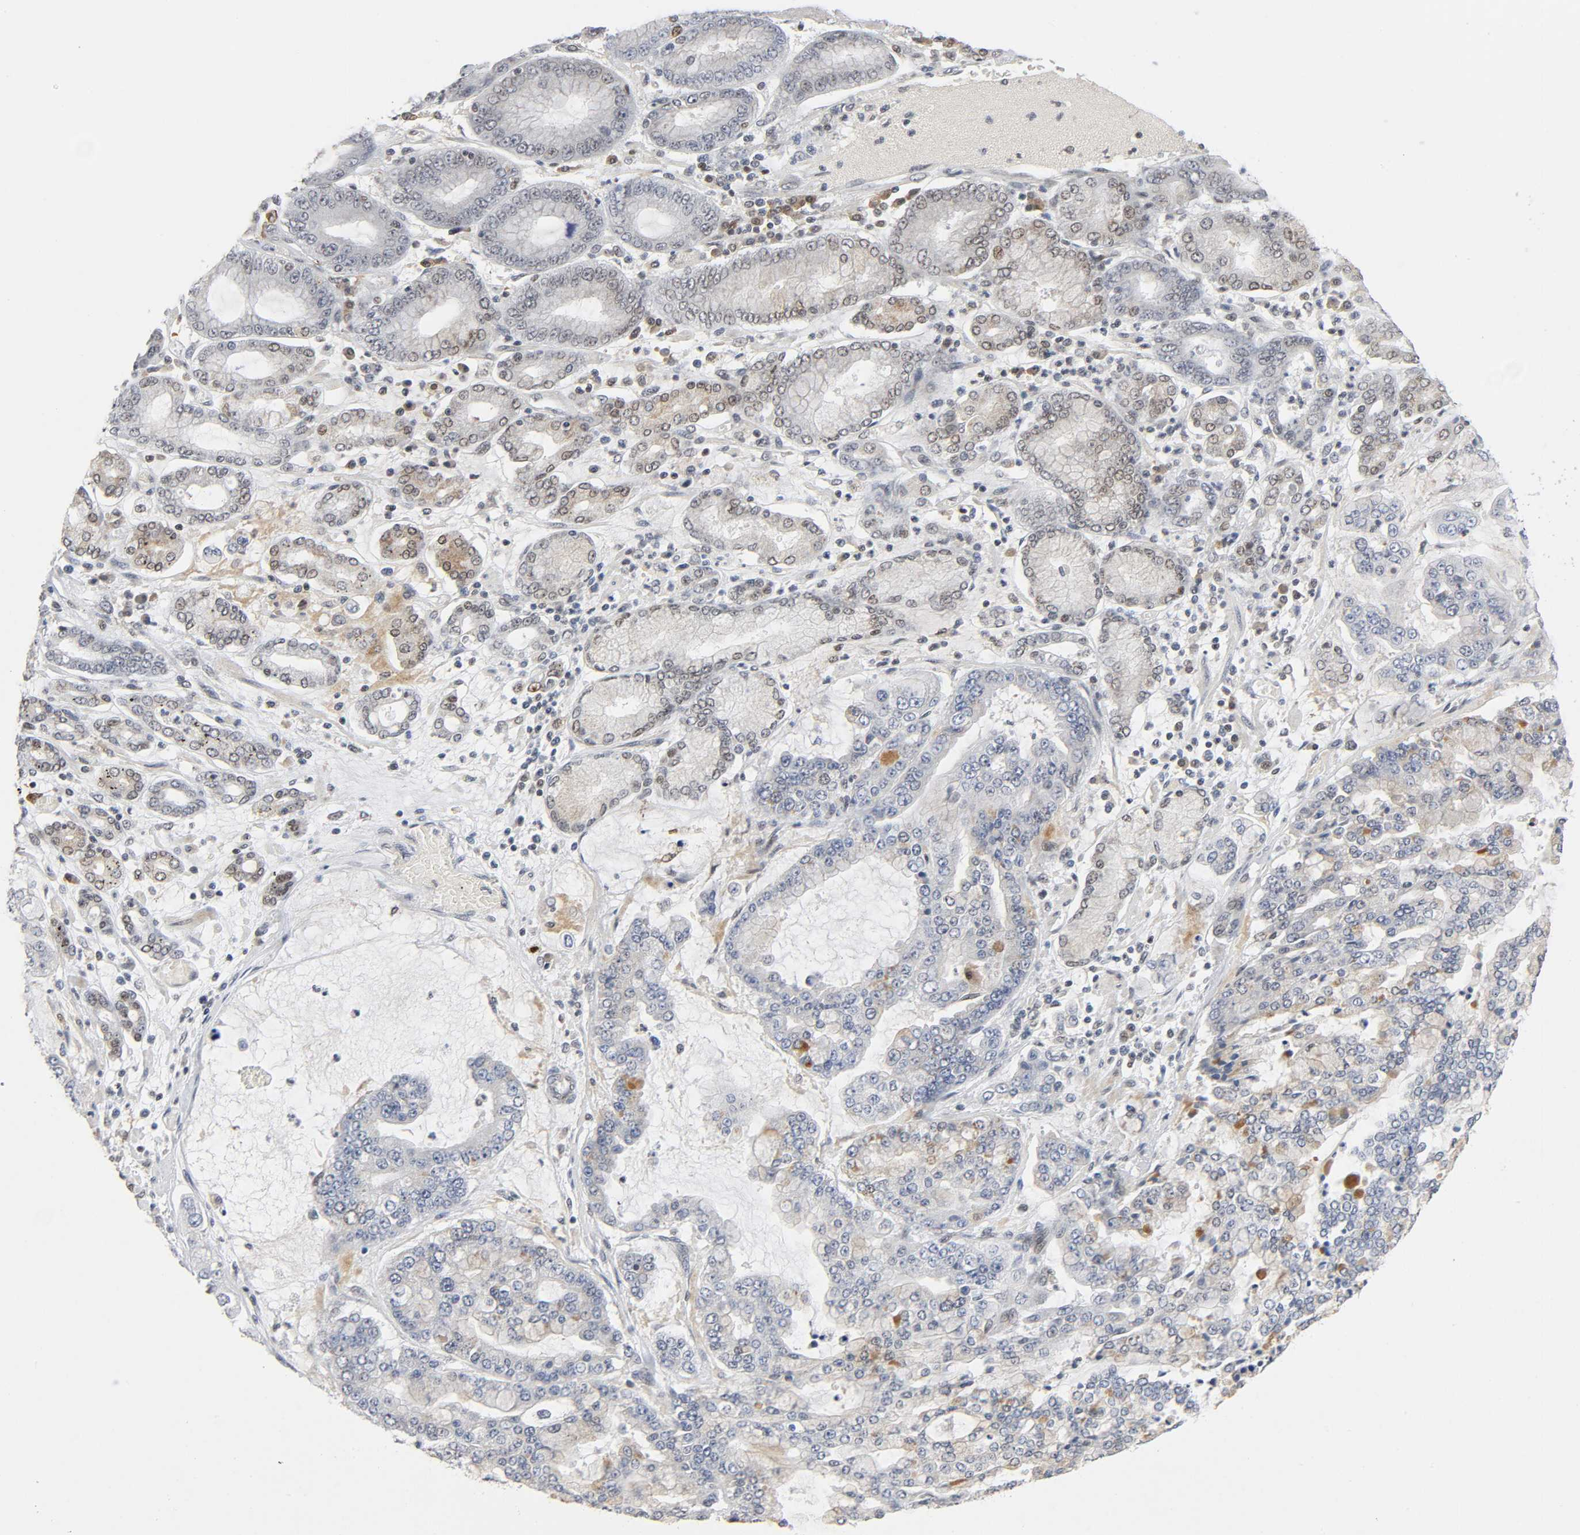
{"staining": {"intensity": "negative", "quantity": "none", "location": "none"}, "tissue": "stomach cancer", "cell_type": "Tumor cells", "image_type": "cancer", "snomed": [{"axis": "morphology", "description": "Normal tissue, NOS"}, {"axis": "morphology", "description": "Adenocarcinoma, NOS"}, {"axis": "topography", "description": "Stomach, upper"}, {"axis": "topography", "description": "Stomach"}], "caption": "Immunohistochemistry histopathology image of neoplastic tissue: human stomach cancer (adenocarcinoma) stained with DAB (3,3'-diaminobenzidine) demonstrates no significant protein staining in tumor cells.", "gene": "KAT2B", "patient": {"sex": "male", "age": 76}}